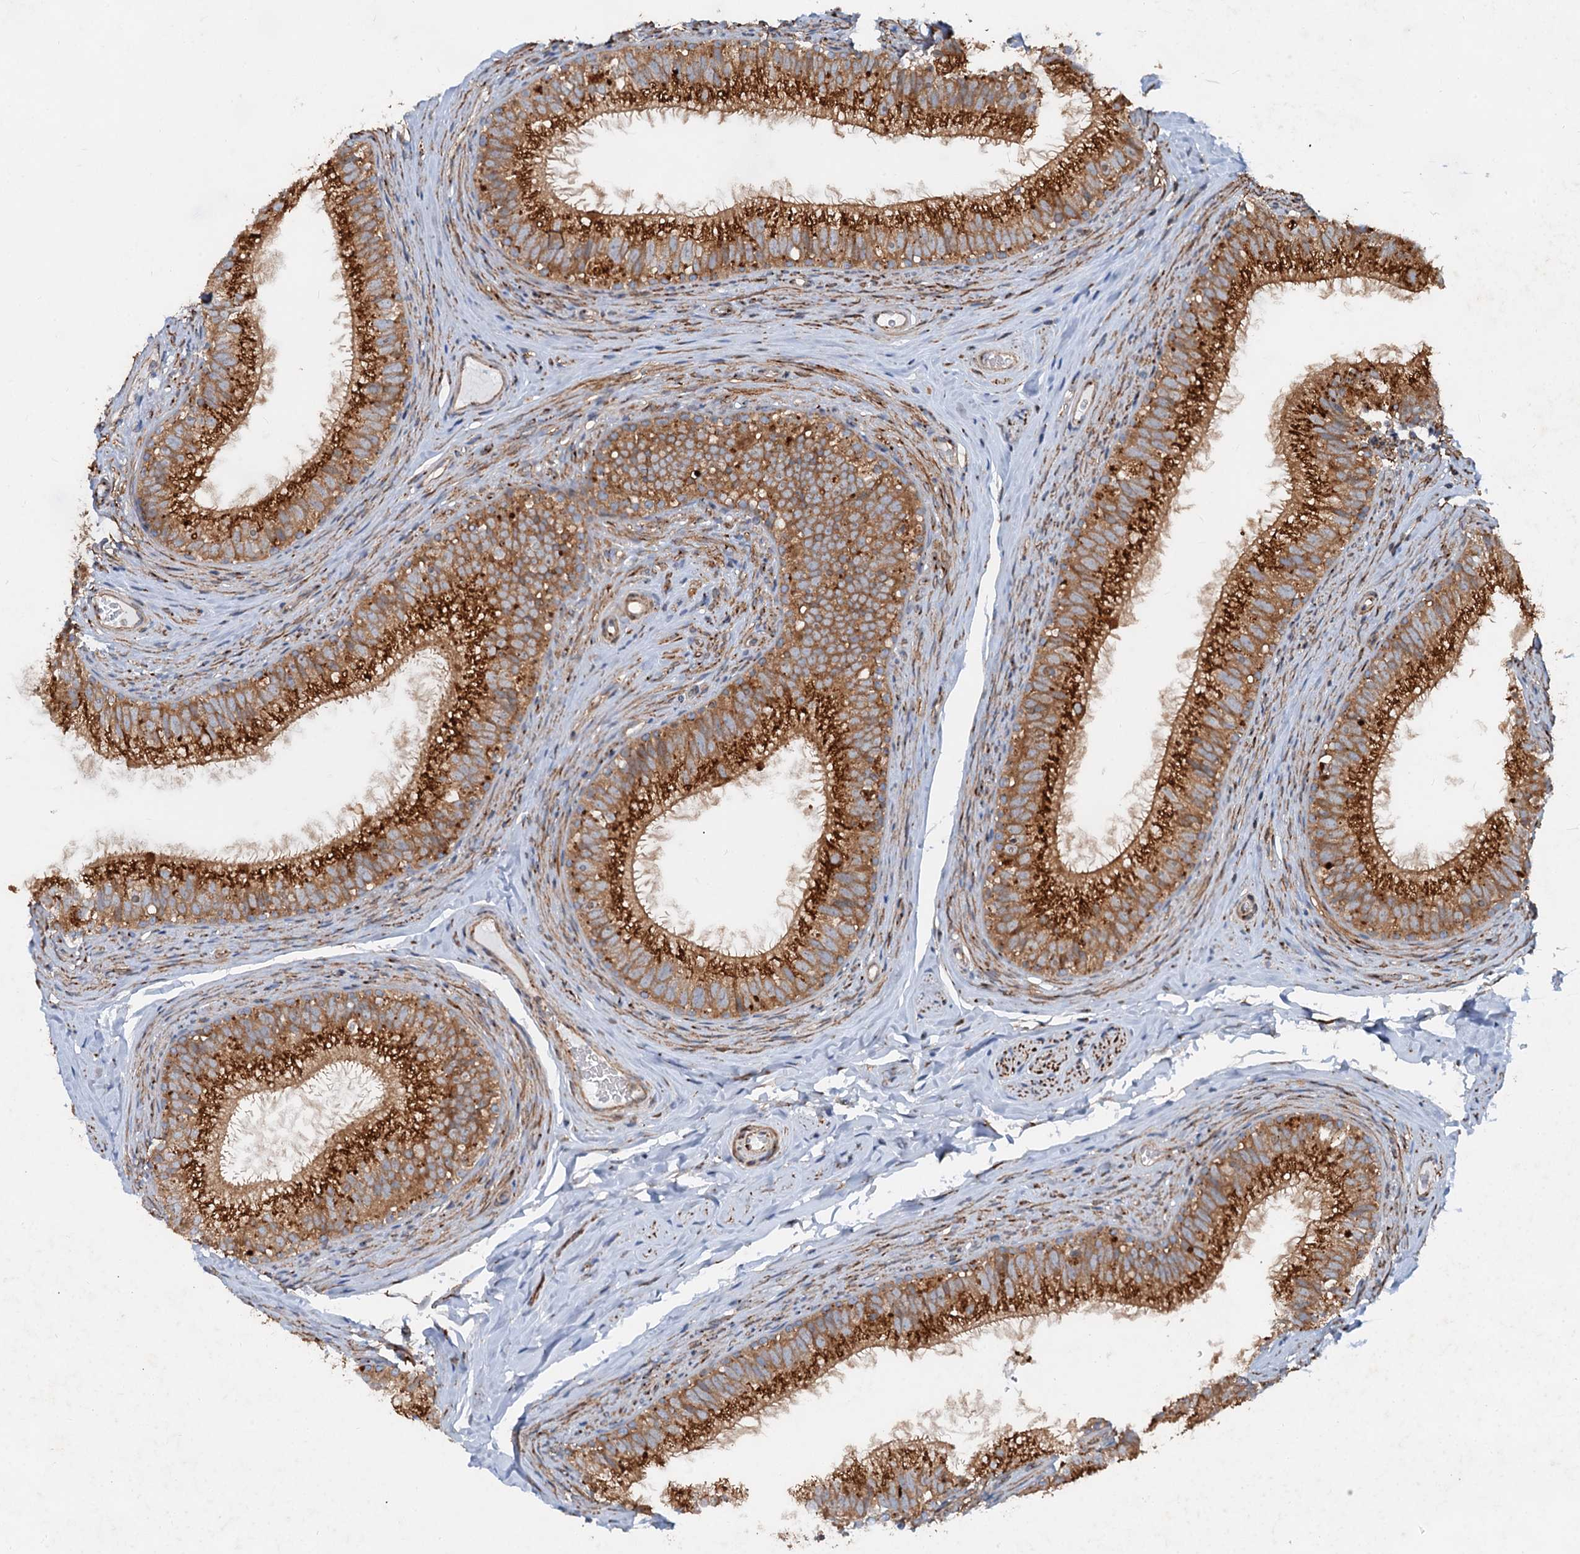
{"staining": {"intensity": "strong", "quantity": ">75%", "location": "cytoplasmic/membranous"}, "tissue": "epididymis", "cell_type": "Glandular cells", "image_type": "normal", "snomed": [{"axis": "morphology", "description": "Normal tissue, NOS"}, {"axis": "topography", "description": "Epididymis"}], "caption": "Immunohistochemistry micrograph of normal human epididymis stained for a protein (brown), which displays high levels of strong cytoplasmic/membranous staining in about >75% of glandular cells.", "gene": "ANKRD26", "patient": {"sex": "male", "age": 34}}